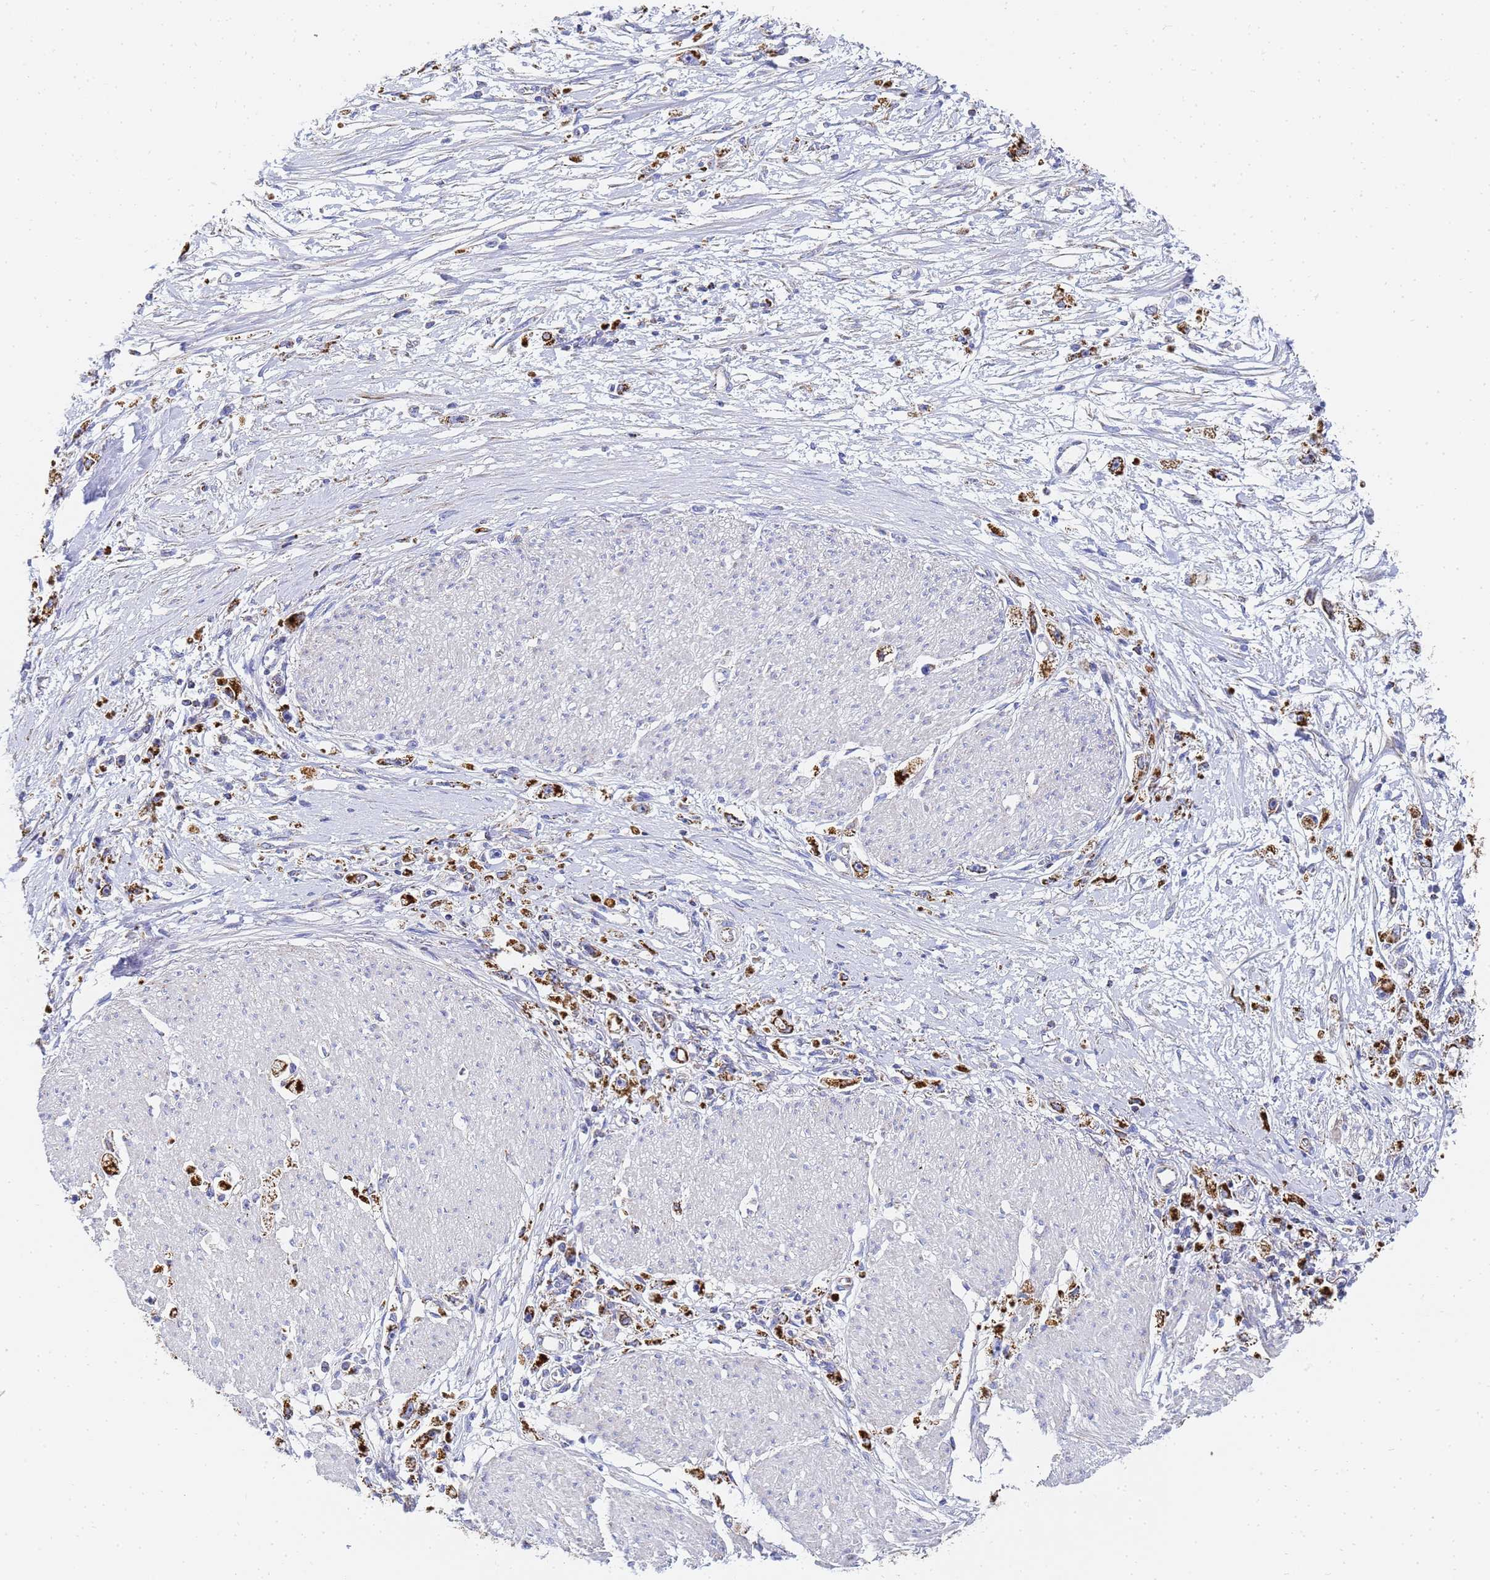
{"staining": {"intensity": "strong", "quantity": ">75%", "location": "cytoplasmic/membranous"}, "tissue": "stomach cancer", "cell_type": "Tumor cells", "image_type": "cancer", "snomed": [{"axis": "morphology", "description": "Adenocarcinoma, NOS"}, {"axis": "topography", "description": "Stomach"}], "caption": "Protein expression analysis of stomach adenocarcinoma shows strong cytoplasmic/membranous staining in about >75% of tumor cells.", "gene": "CNIH4", "patient": {"sex": "female", "age": 59}}